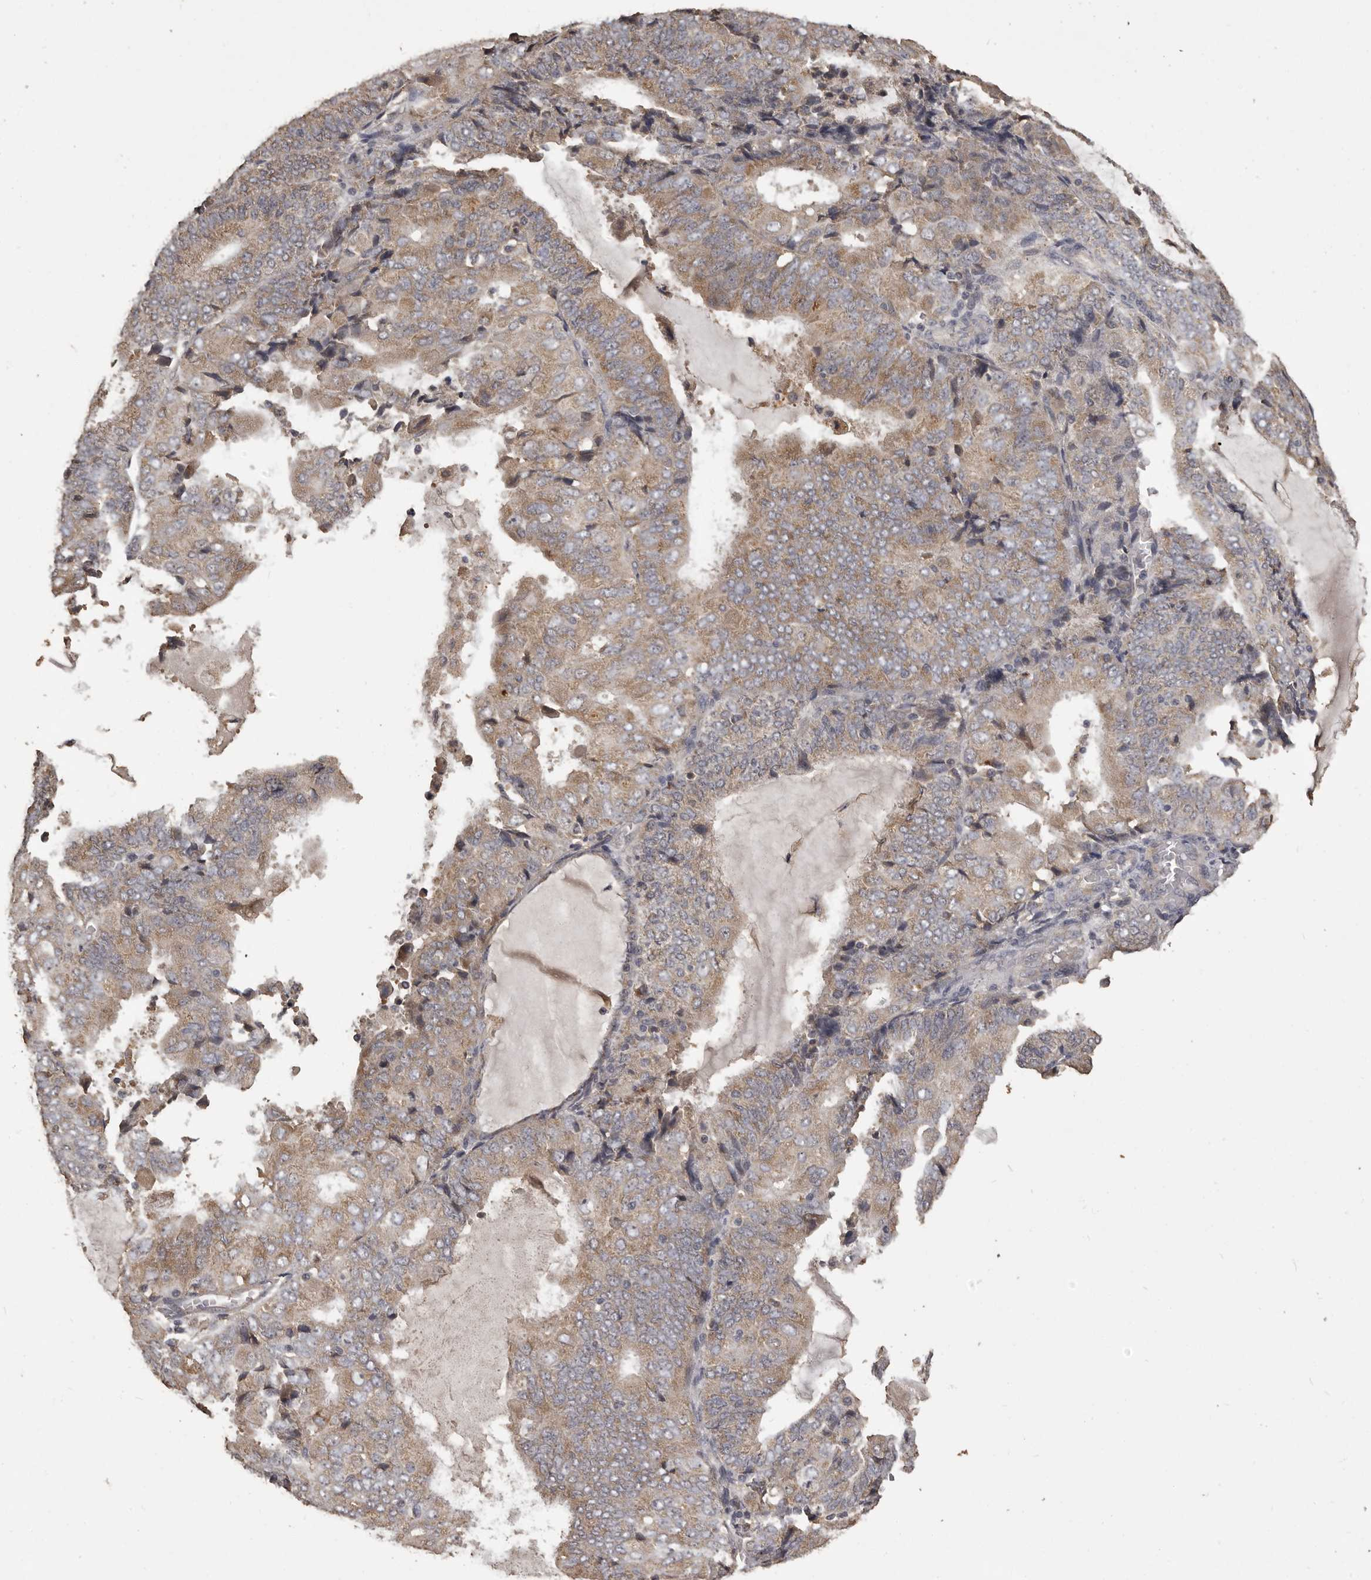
{"staining": {"intensity": "weak", "quantity": "25%-75%", "location": "cytoplasmic/membranous"}, "tissue": "endometrial cancer", "cell_type": "Tumor cells", "image_type": "cancer", "snomed": [{"axis": "morphology", "description": "Adenocarcinoma, NOS"}, {"axis": "topography", "description": "Endometrium"}], "caption": "Human endometrial cancer stained for a protein (brown) reveals weak cytoplasmic/membranous positive staining in approximately 25%-75% of tumor cells.", "gene": "MGAT5", "patient": {"sex": "female", "age": 81}}